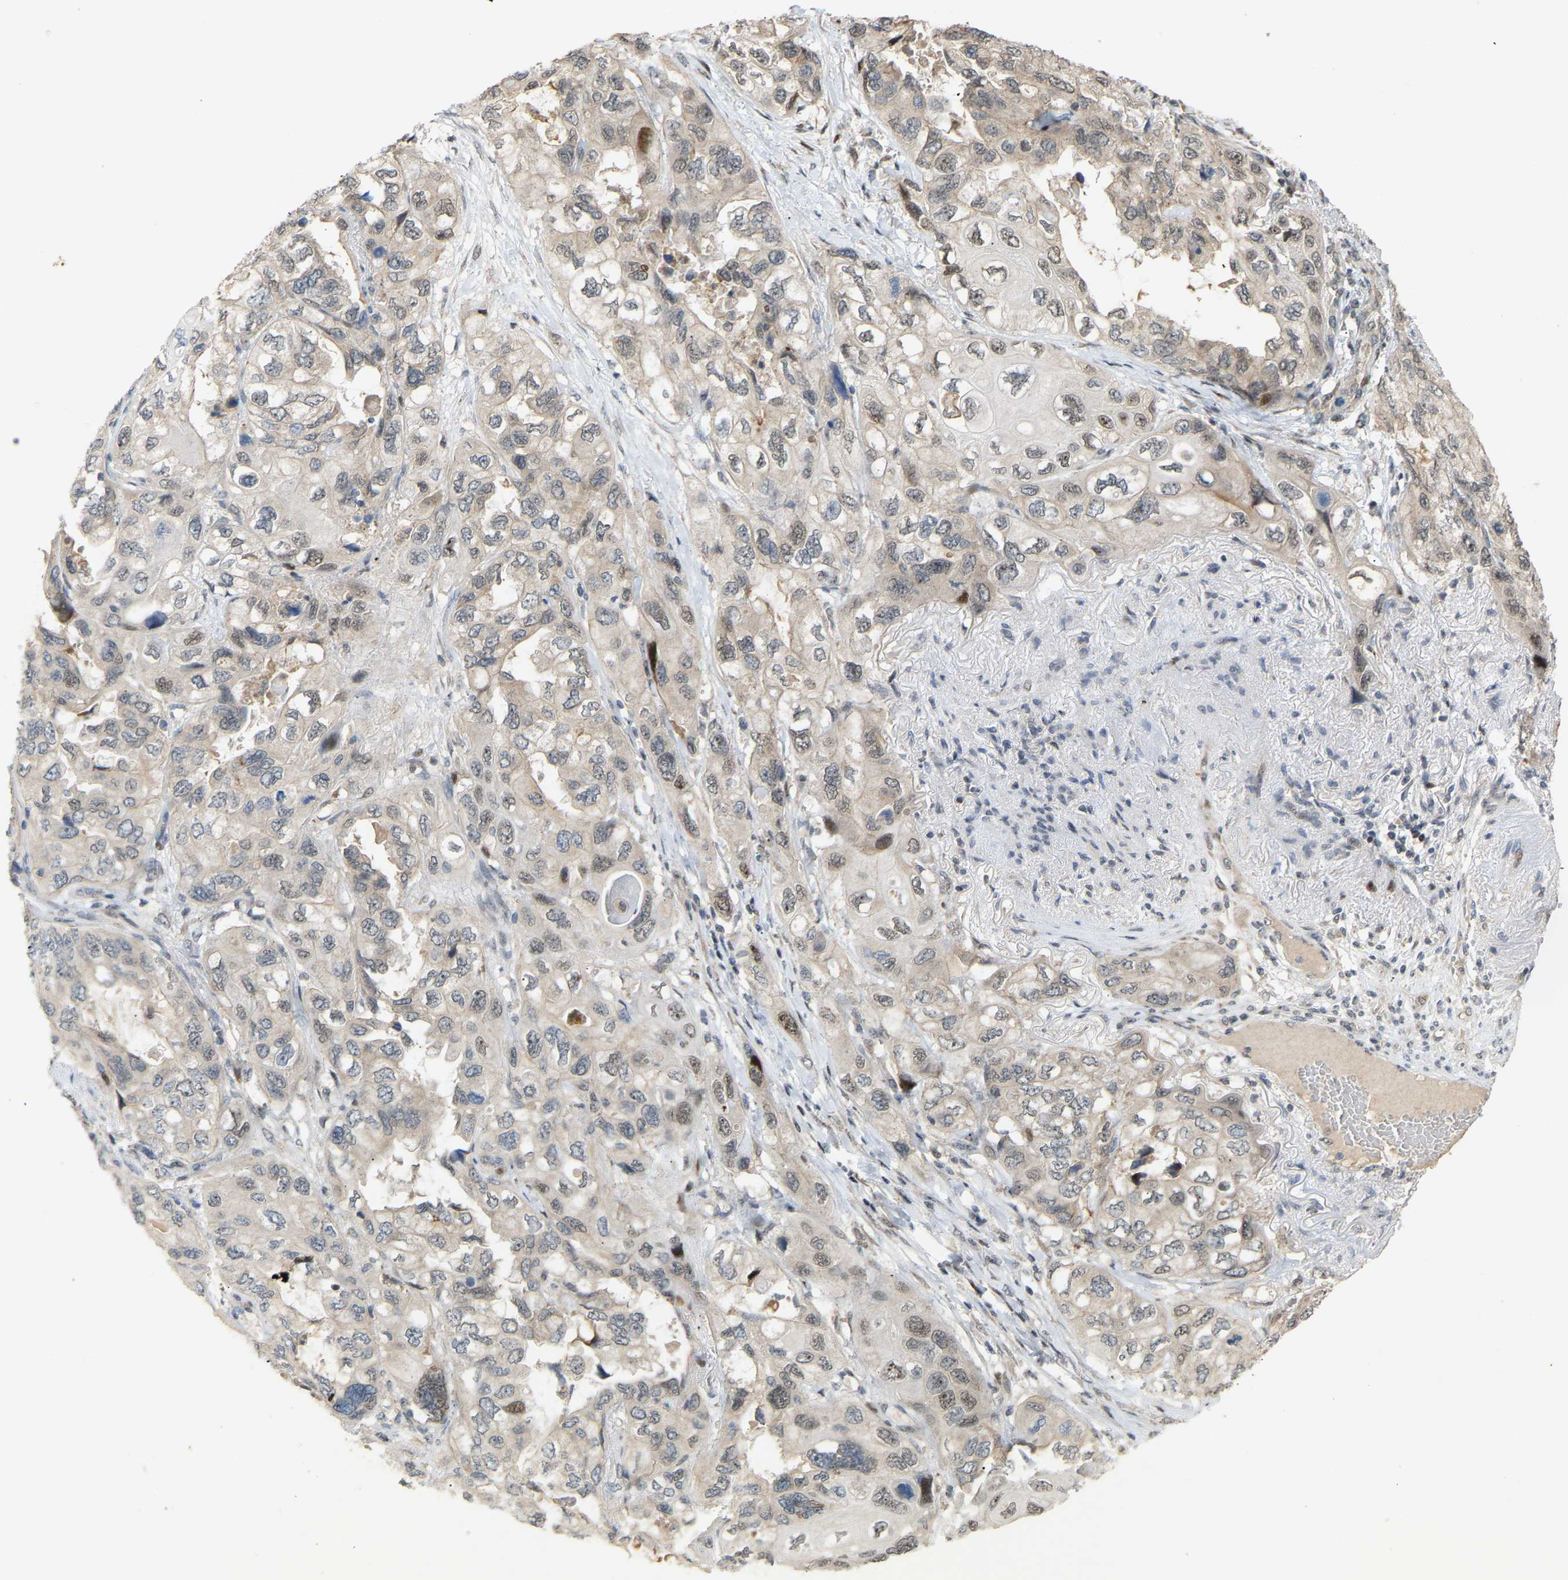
{"staining": {"intensity": "weak", "quantity": "<25%", "location": "cytoplasmic/membranous,nuclear"}, "tissue": "lung cancer", "cell_type": "Tumor cells", "image_type": "cancer", "snomed": [{"axis": "morphology", "description": "Squamous cell carcinoma, NOS"}, {"axis": "topography", "description": "Lung"}], "caption": "IHC micrograph of neoplastic tissue: squamous cell carcinoma (lung) stained with DAB reveals no significant protein staining in tumor cells.", "gene": "PTPN4", "patient": {"sex": "female", "age": 73}}